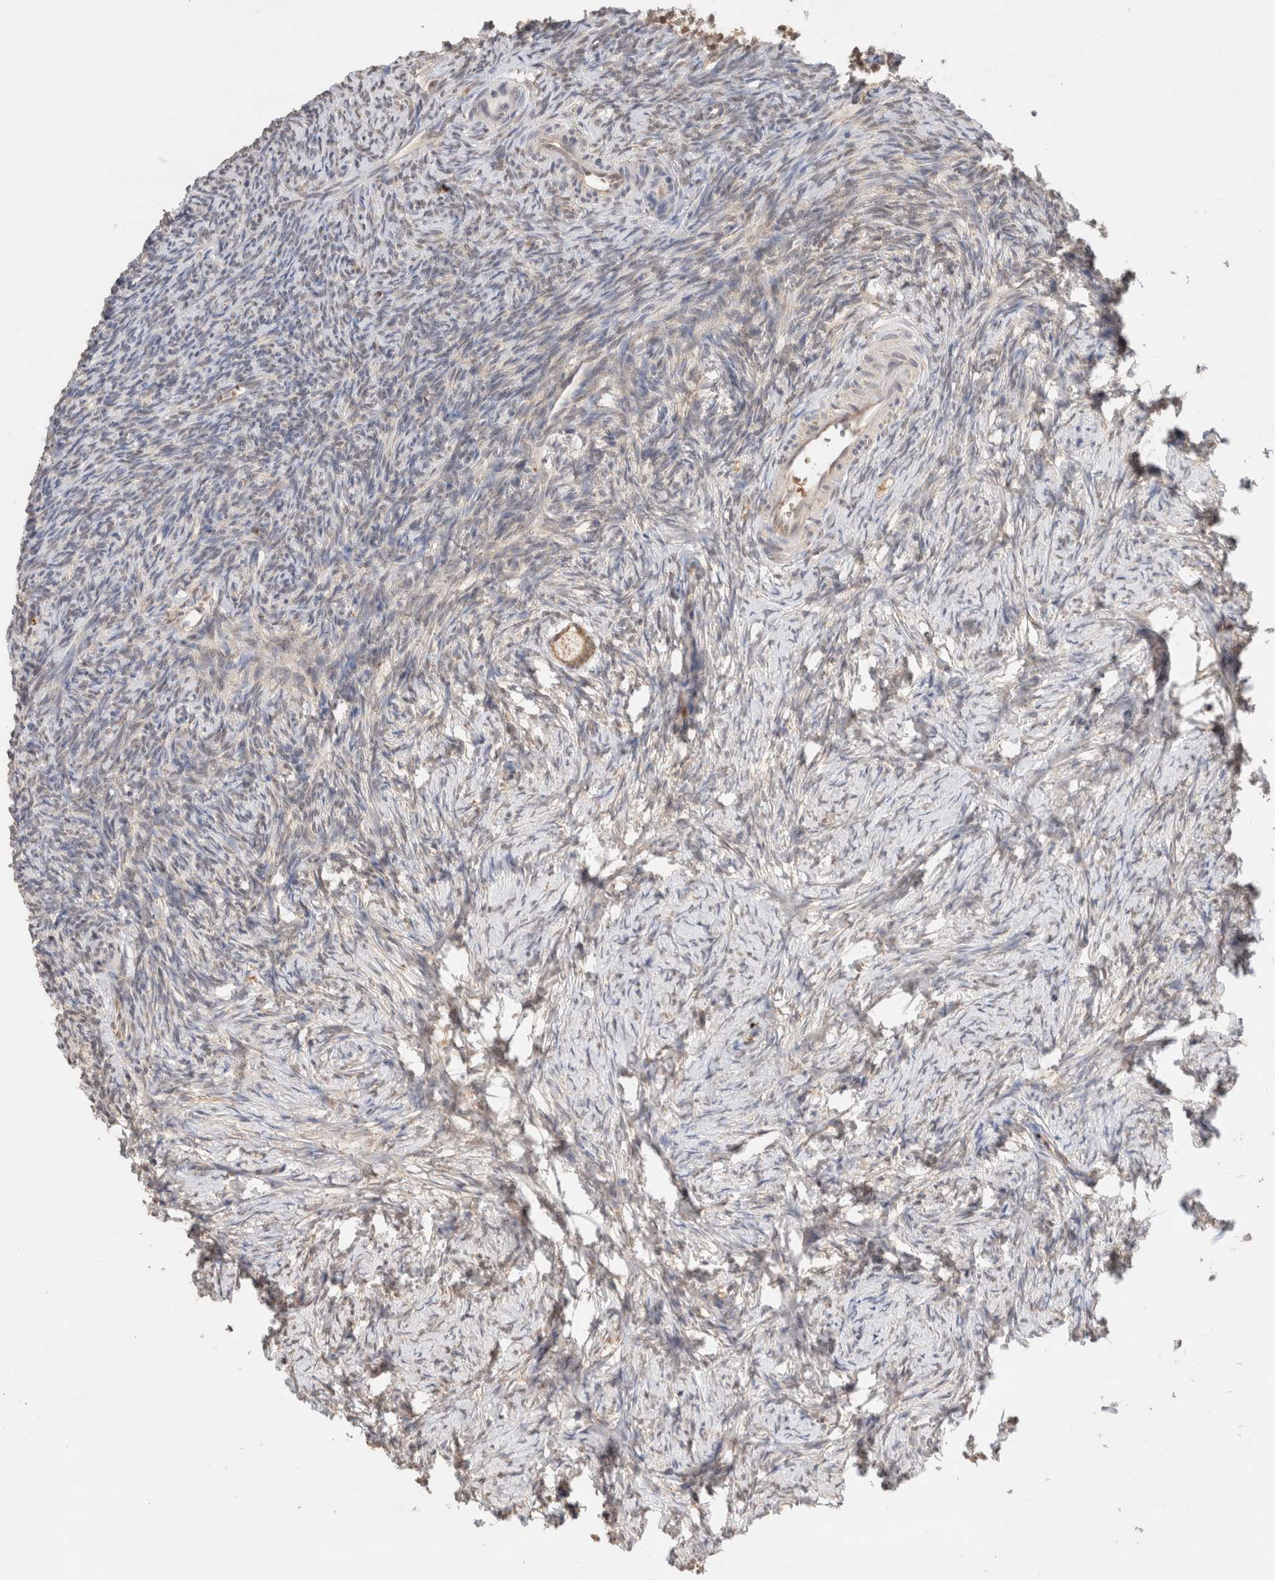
{"staining": {"intensity": "moderate", "quantity": ">75%", "location": "cytoplasmic/membranous,nuclear"}, "tissue": "ovary", "cell_type": "Follicle cells", "image_type": "normal", "snomed": [{"axis": "morphology", "description": "Normal tissue, NOS"}, {"axis": "topography", "description": "Ovary"}], "caption": "This histopathology image shows immunohistochemistry staining of normal ovary, with medium moderate cytoplasmic/membranous,nuclear expression in approximately >75% of follicle cells.", "gene": "CA13", "patient": {"sex": "female", "age": 34}}